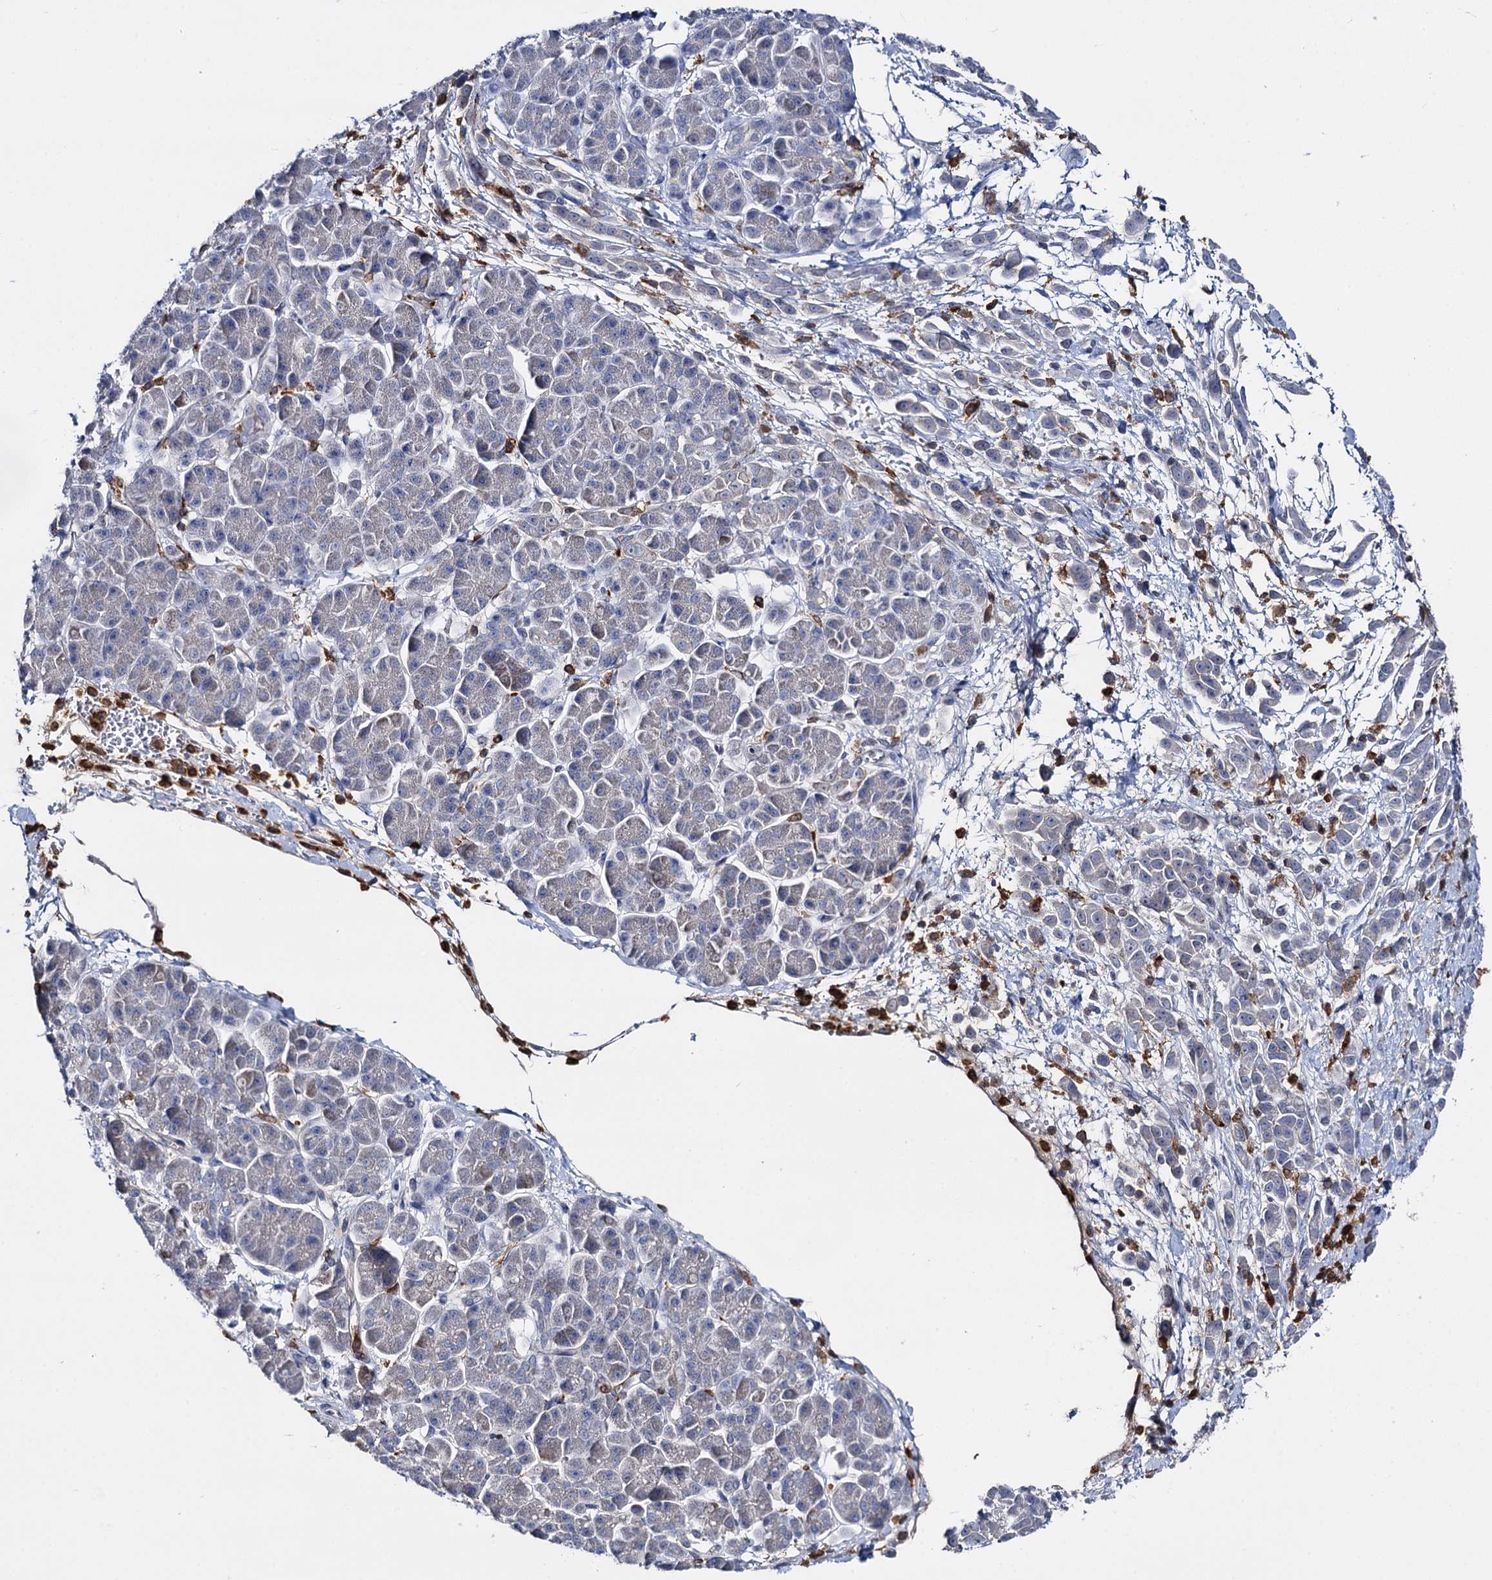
{"staining": {"intensity": "negative", "quantity": "none", "location": "none"}, "tissue": "pancreatic cancer", "cell_type": "Tumor cells", "image_type": "cancer", "snomed": [{"axis": "morphology", "description": "Normal tissue, NOS"}, {"axis": "morphology", "description": "Adenocarcinoma, NOS"}, {"axis": "topography", "description": "Pancreas"}], "caption": "Immunohistochemical staining of human pancreatic cancer (adenocarcinoma) demonstrates no significant staining in tumor cells.", "gene": "RHOG", "patient": {"sex": "female", "age": 64}}